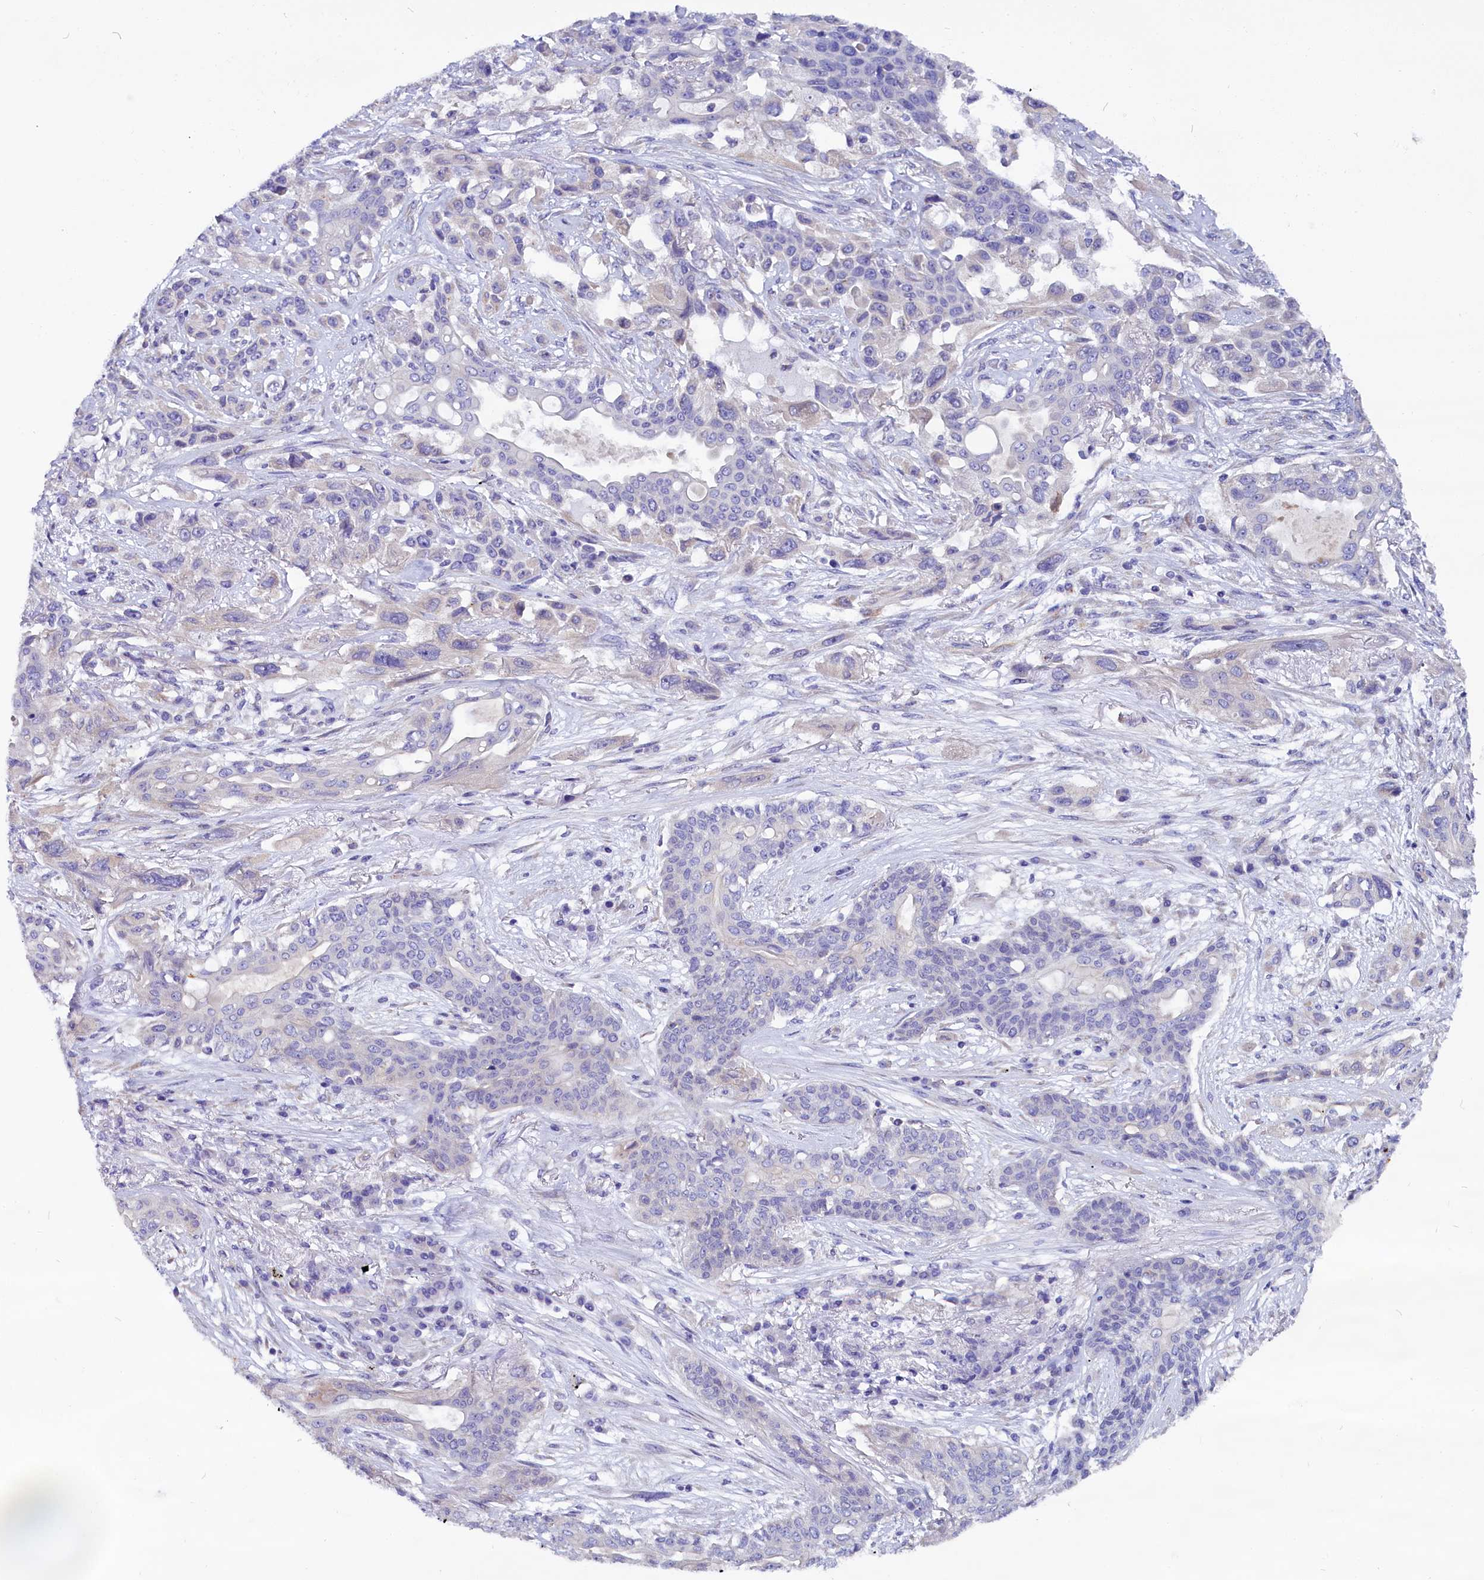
{"staining": {"intensity": "negative", "quantity": "none", "location": "none"}, "tissue": "lung cancer", "cell_type": "Tumor cells", "image_type": "cancer", "snomed": [{"axis": "morphology", "description": "Squamous cell carcinoma, NOS"}, {"axis": "topography", "description": "Lung"}], "caption": "Tumor cells are negative for protein expression in human lung cancer (squamous cell carcinoma).", "gene": "CEP170", "patient": {"sex": "female", "age": 70}}